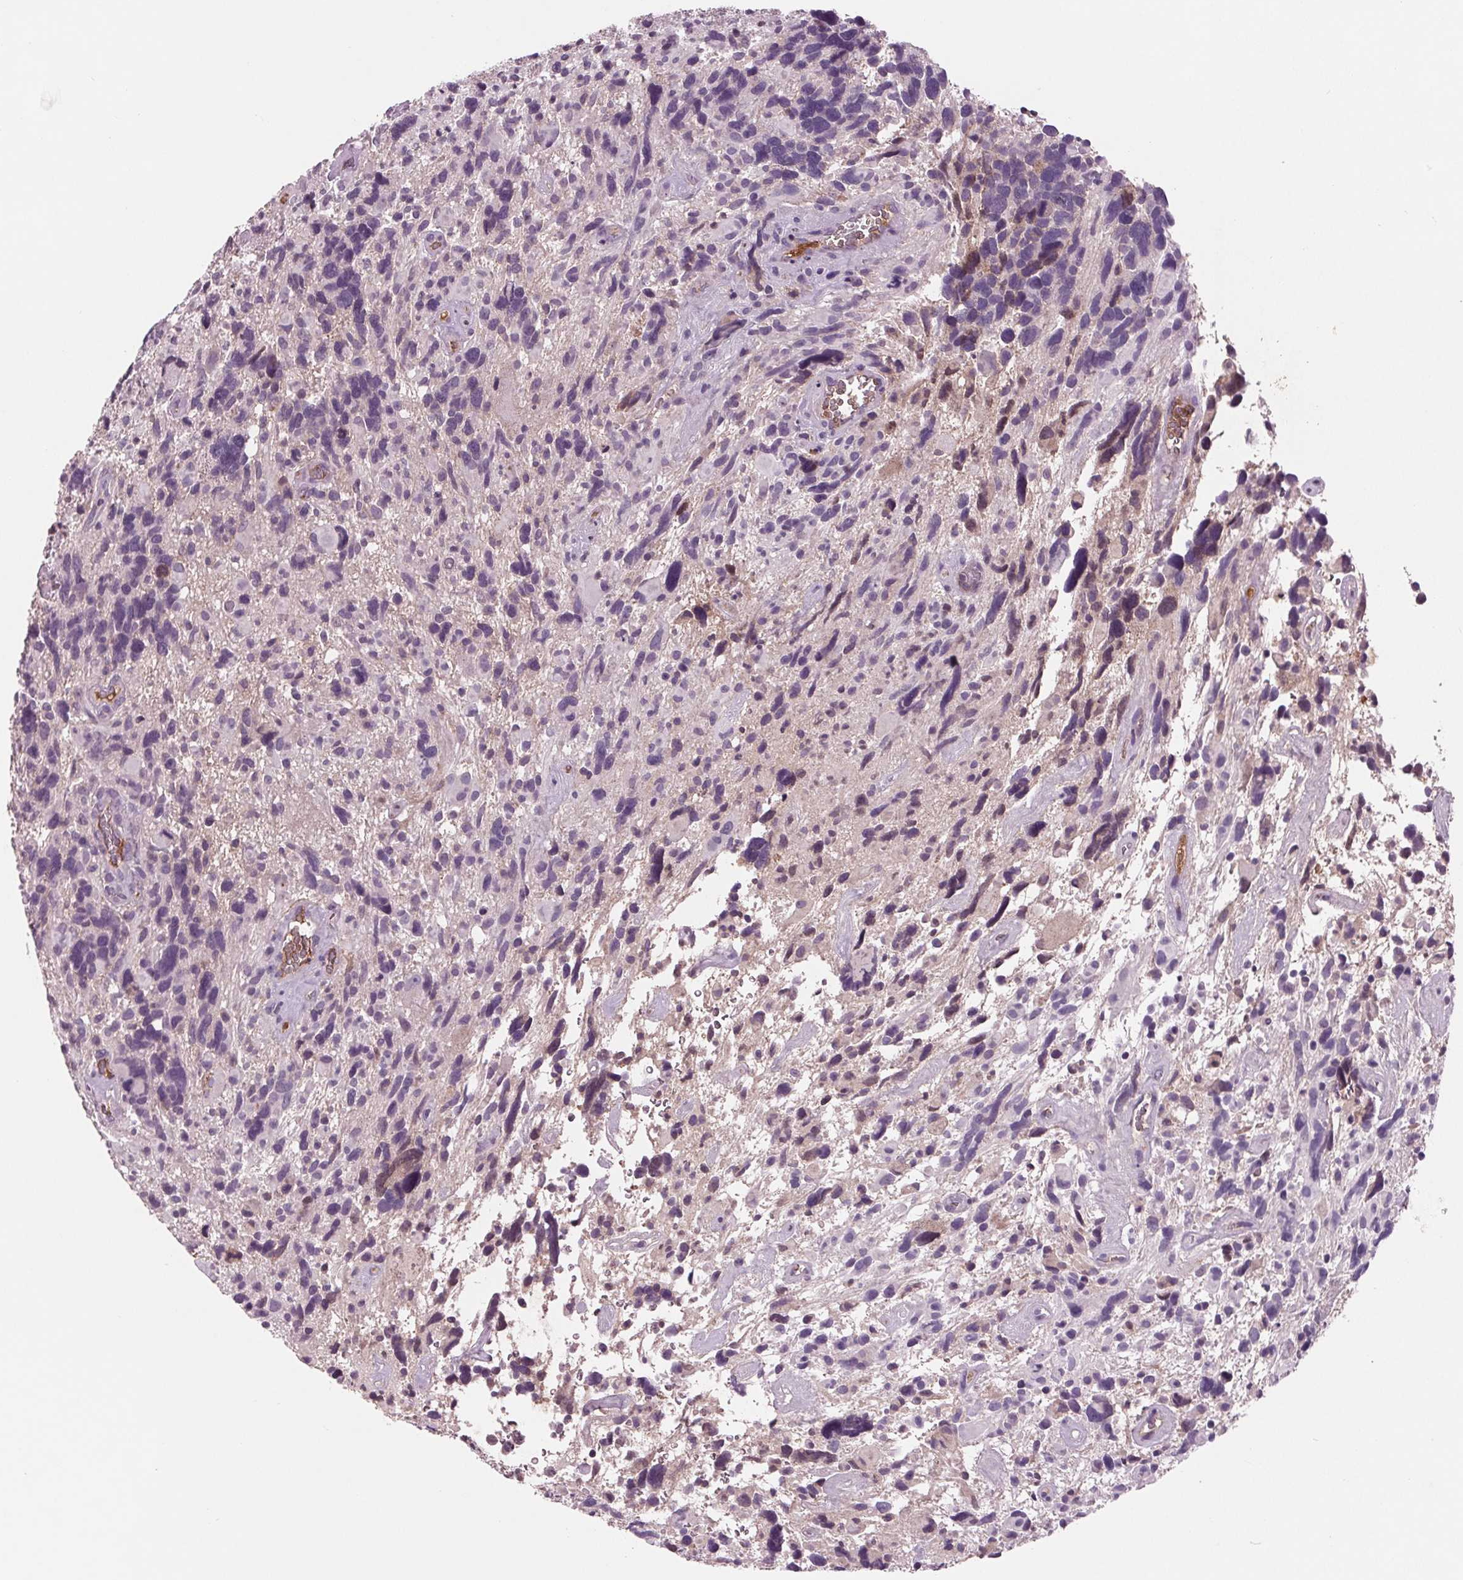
{"staining": {"intensity": "negative", "quantity": "none", "location": "none"}, "tissue": "glioma", "cell_type": "Tumor cells", "image_type": "cancer", "snomed": [{"axis": "morphology", "description": "Glioma, malignant, High grade"}, {"axis": "topography", "description": "Brain"}], "caption": "High magnification brightfield microscopy of malignant glioma (high-grade) stained with DAB (brown) and counterstained with hematoxylin (blue): tumor cells show no significant positivity. The staining is performed using DAB (3,3'-diaminobenzidine) brown chromogen with nuclei counter-stained in using hematoxylin.", "gene": "C6", "patient": {"sex": "male", "age": 49}}